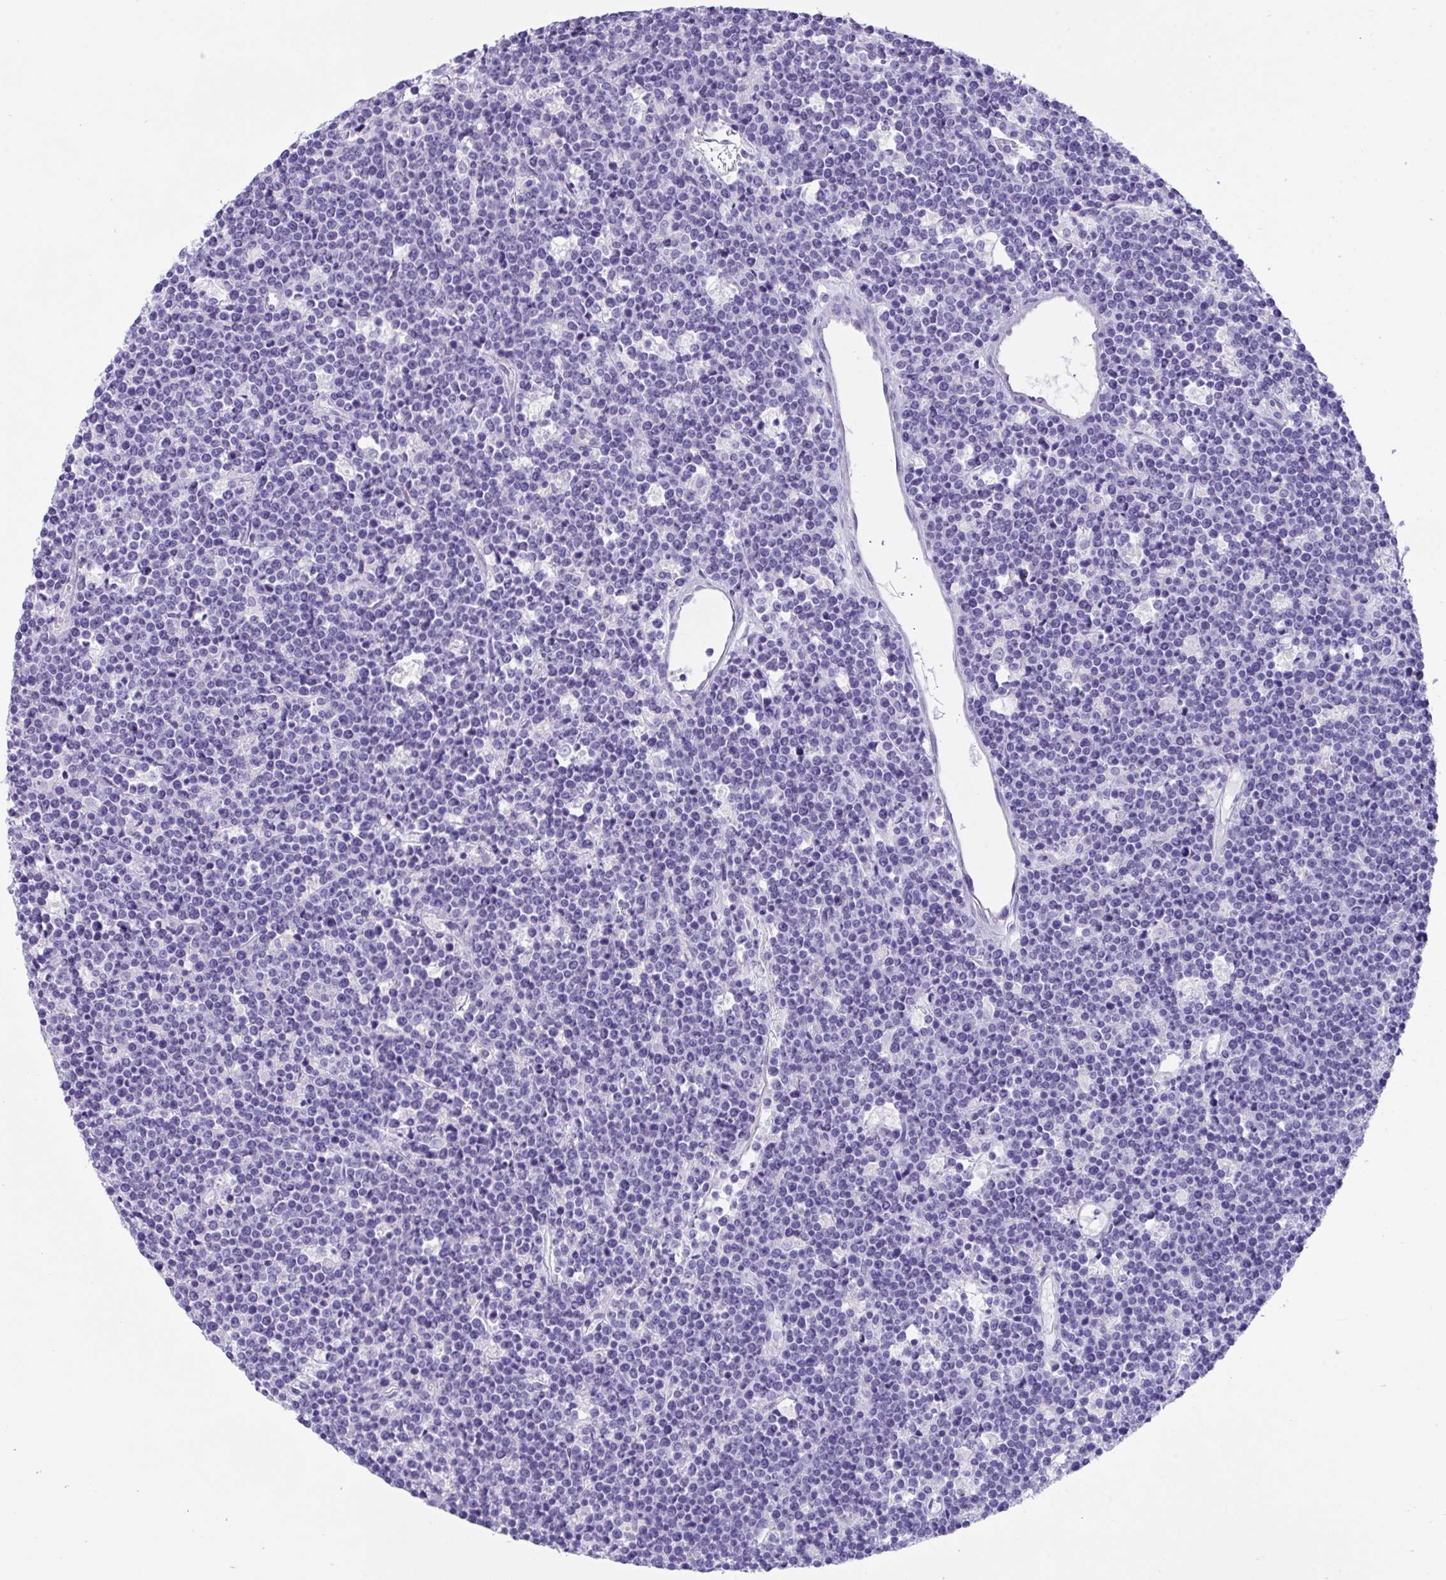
{"staining": {"intensity": "negative", "quantity": "none", "location": "none"}, "tissue": "lymphoma", "cell_type": "Tumor cells", "image_type": "cancer", "snomed": [{"axis": "morphology", "description": "Malignant lymphoma, non-Hodgkin's type, High grade"}, {"axis": "topography", "description": "Ovary"}], "caption": "Immunohistochemical staining of high-grade malignant lymphoma, non-Hodgkin's type displays no significant positivity in tumor cells.", "gene": "TMEM106B", "patient": {"sex": "female", "age": 56}}